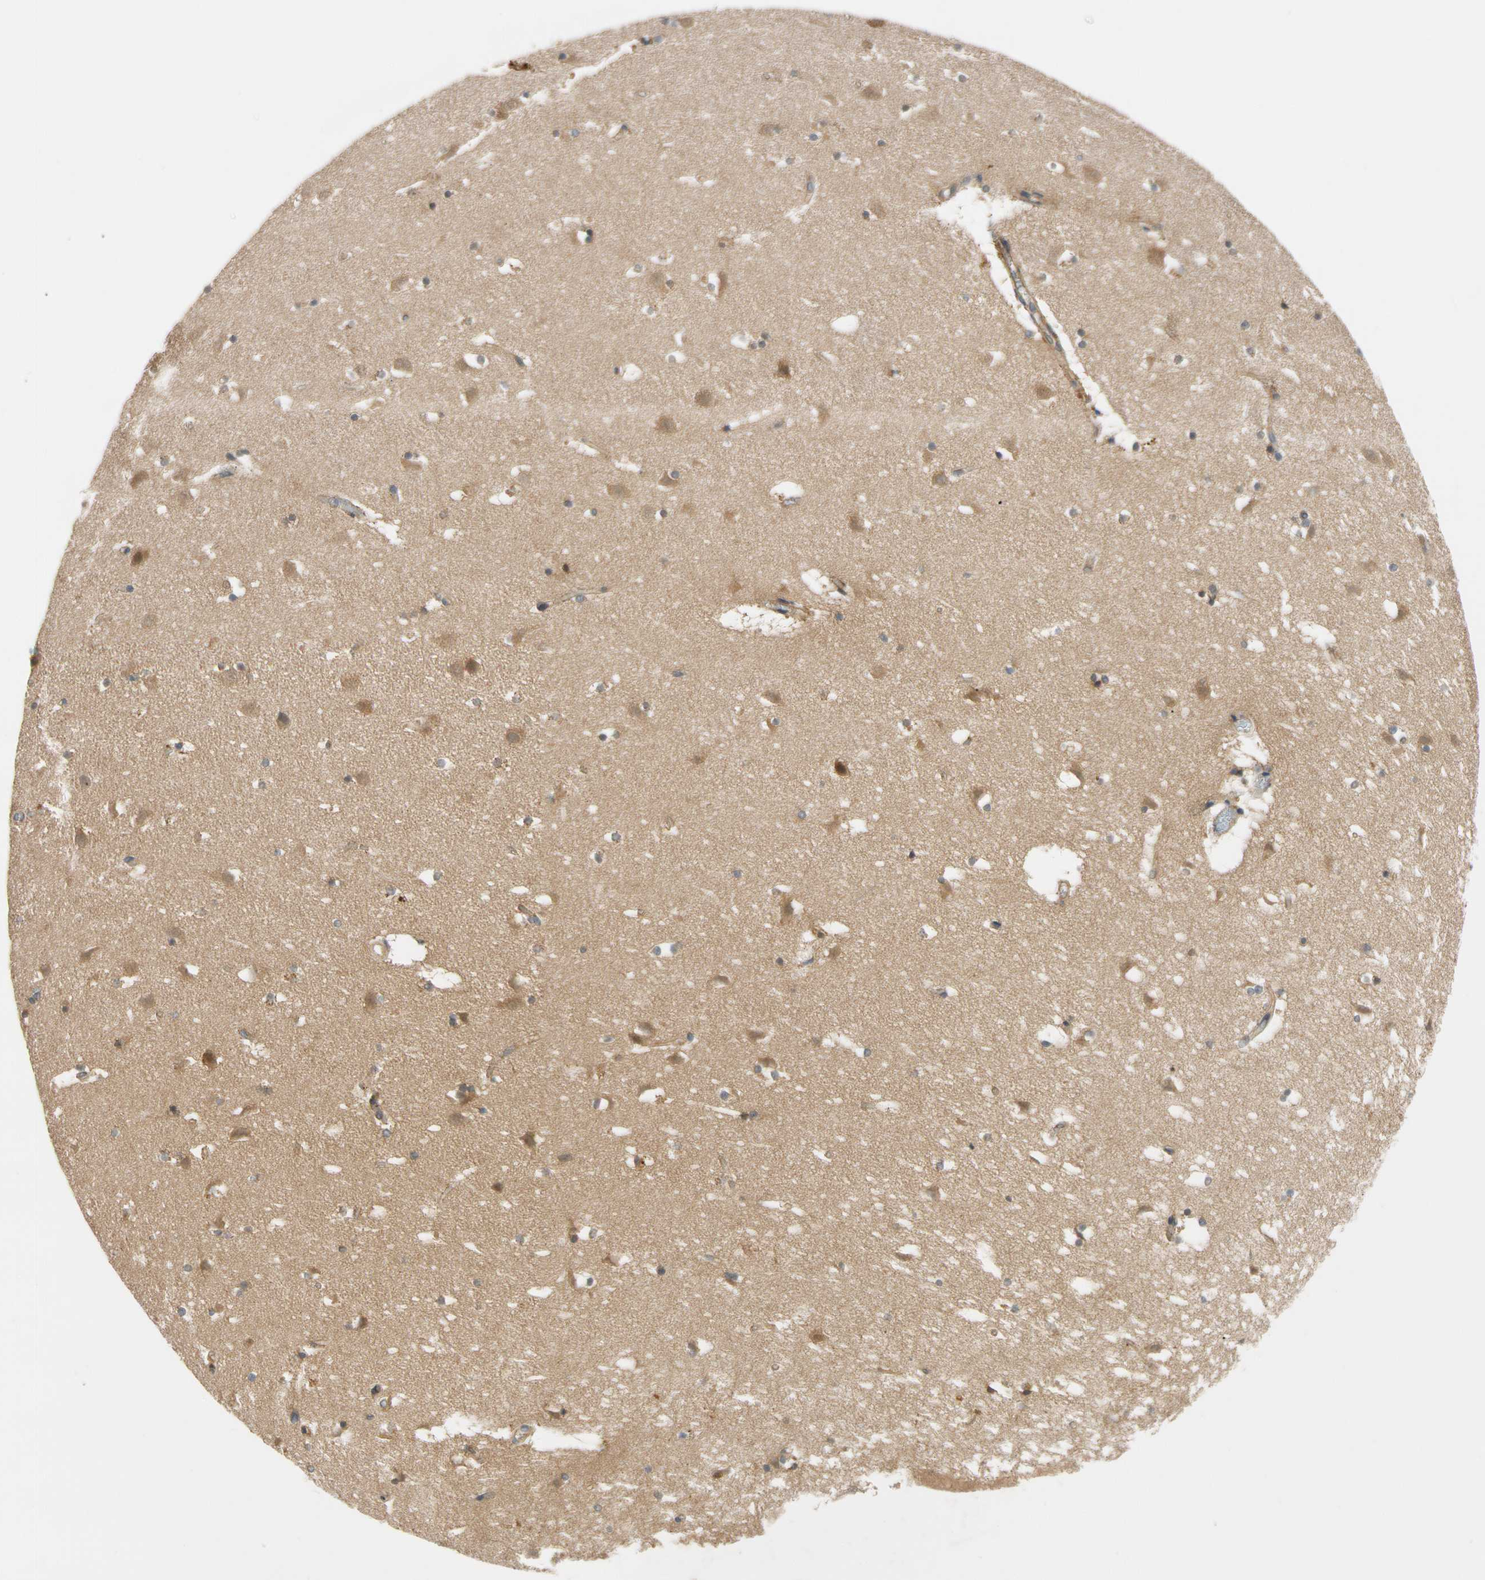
{"staining": {"intensity": "moderate", "quantity": ">75%", "location": "cytoplasmic/membranous"}, "tissue": "caudate", "cell_type": "Glial cells", "image_type": "normal", "snomed": [{"axis": "morphology", "description": "Normal tissue, NOS"}, {"axis": "topography", "description": "Lateral ventricle wall"}], "caption": "The image displays immunohistochemical staining of unremarkable caudate. There is moderate cytoplasmic/membranous expression is present in about >75% of glial cells. (DAB (3,3'-diaminobenzidine) IHC, brown staining for protein, blue staining for nuclei).", "gene": "GATD1", "patient": {"sex": "male", "age": 45}}